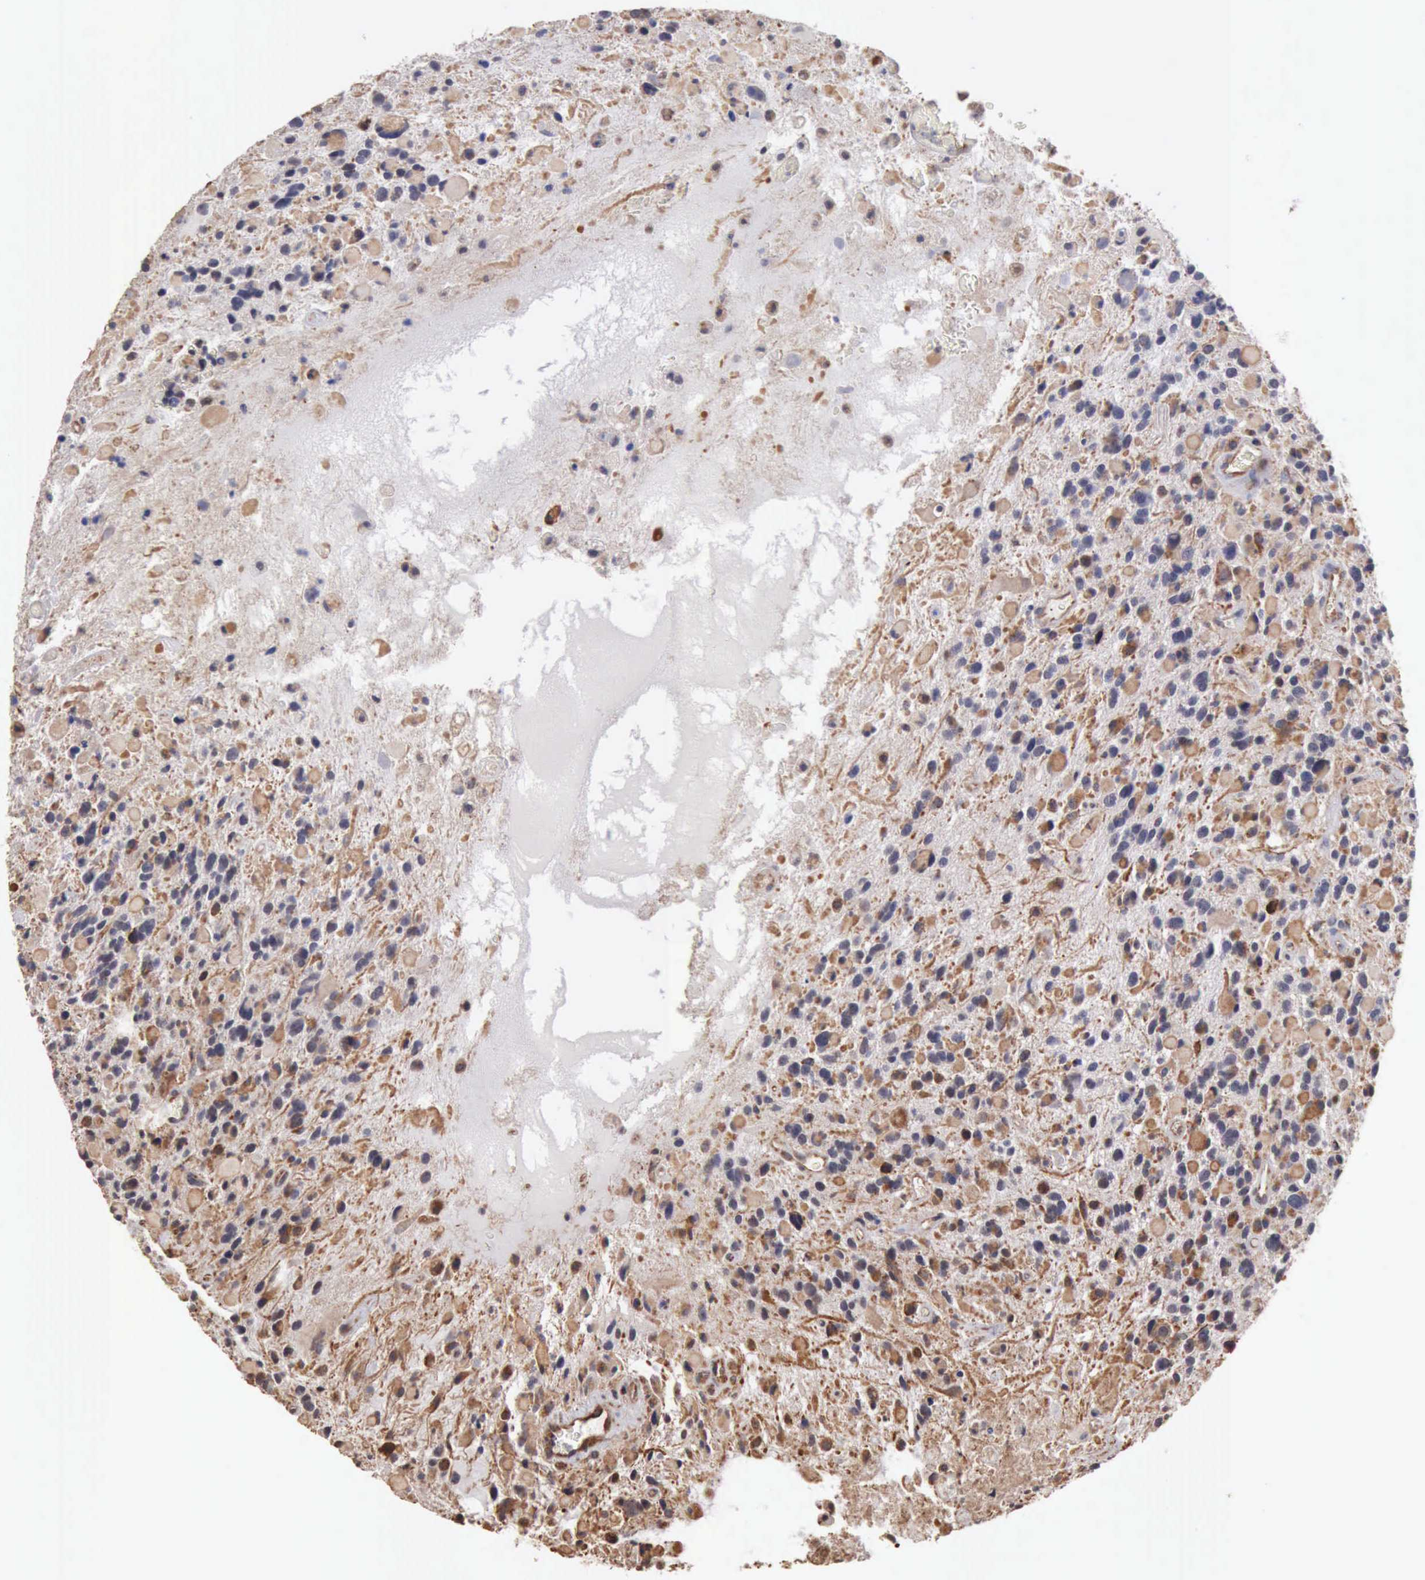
{"staining": {"intensity": "negative", "quantity": "none", "location": "none"}, "tissue": "glioma", "cell_type": "Tumor cells", "image_type": "cancer", "snomed": [{"axis": "morphology", "description": "Glioma, malignant, High grade"}, {"axis": "topography", "description": "Brain"}], "caption": "Immunohistochemistry micrograph of human malignant glioma (high-grade) stained for a protein (brown), which displays no staining in tumor cells.", "gene": "GPR101", "patient": {"sex": "female", "age": 37}}